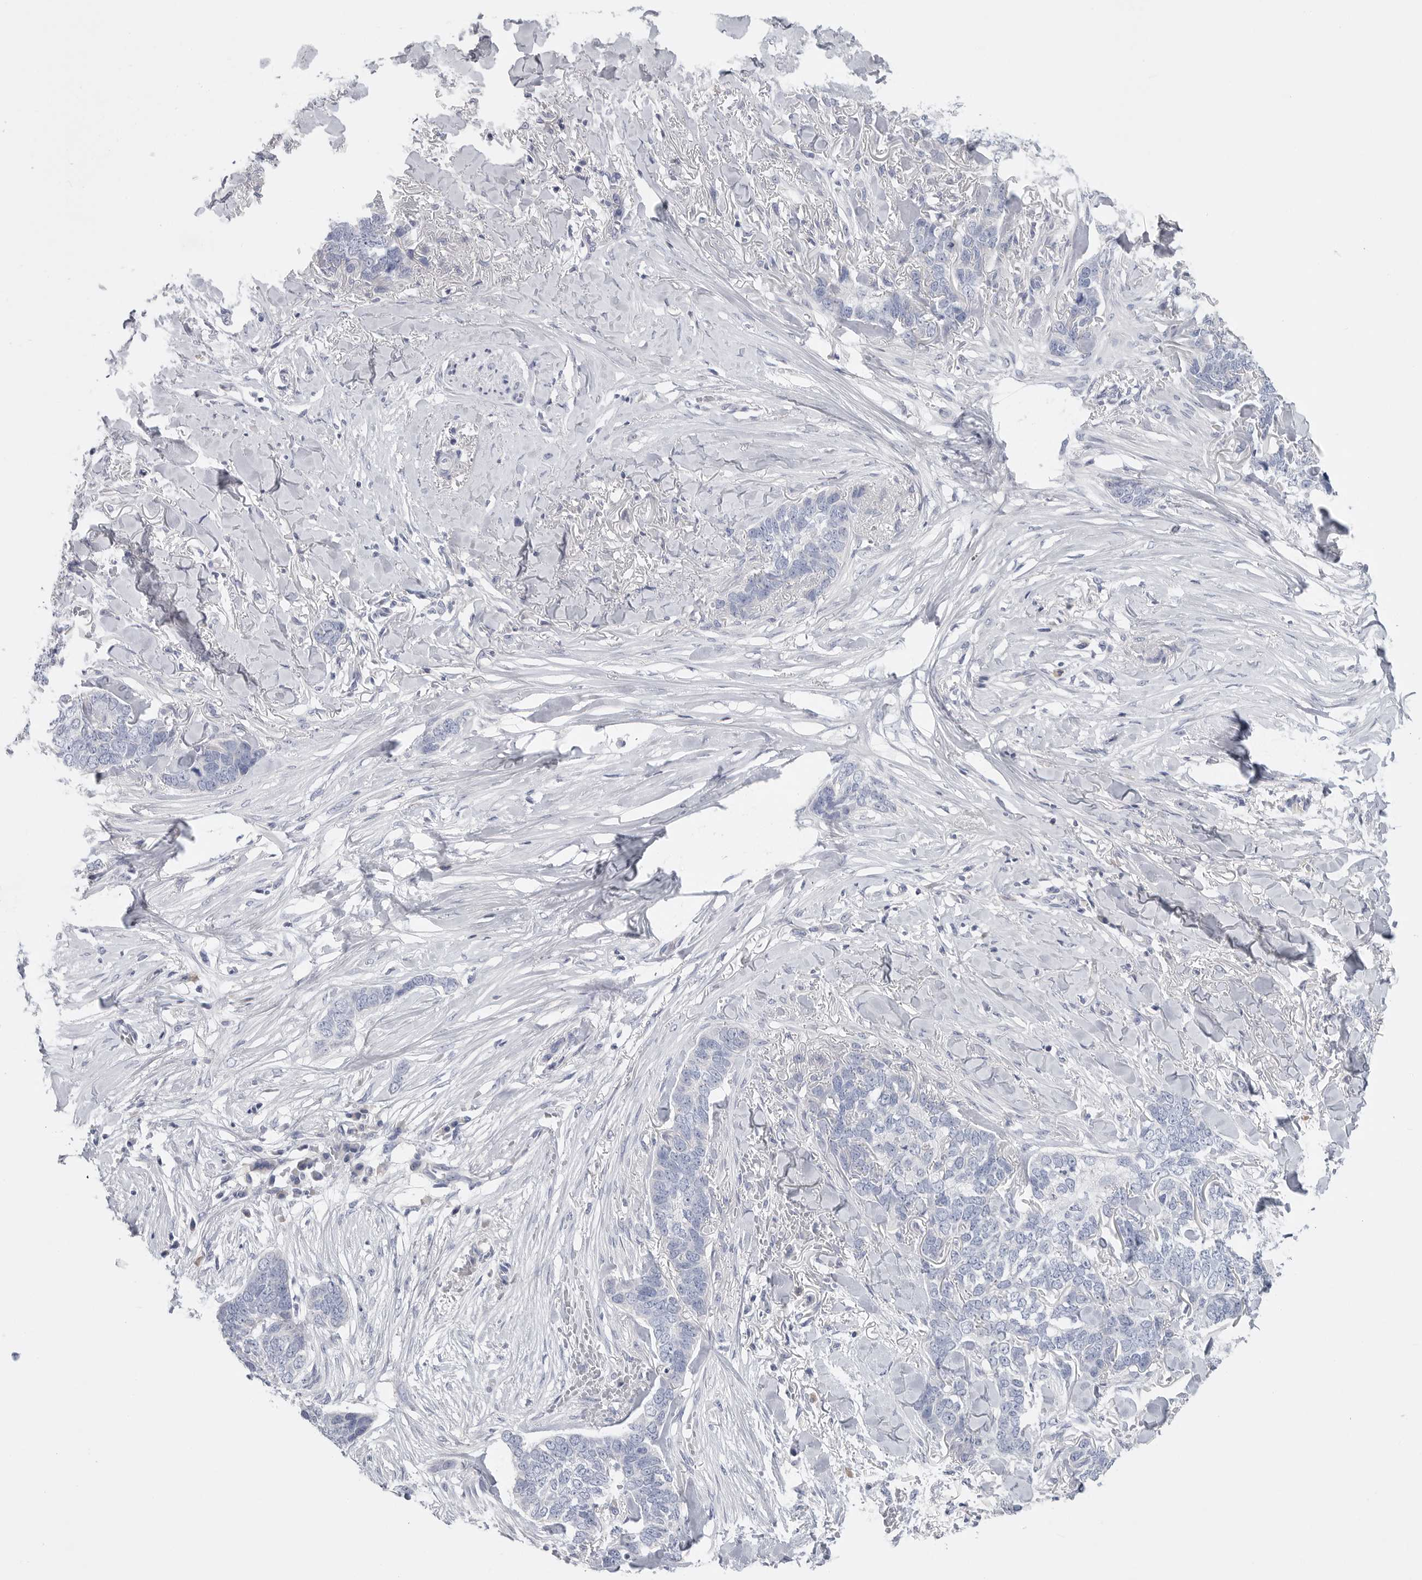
{"staining": {"intensity": "negative", "quantity": "none", "location": "none"}, "tissue": "skin cancer", "cell_type": "Tumor cells", "image_type": "cancer", "snomed": [{"axis": "morphology", "description": "Normal tissue, NOS"}, {"axis": "morphology", "description": "Basal cell carcinoma"}, {"axis": "topography", "description": "Skin"}], "caption": "The histopathology image demonstrates no staining of tumor cells in skin cancer.", "gene": "CAMK2B", "patient": {"sex": "male", "age": 77}}